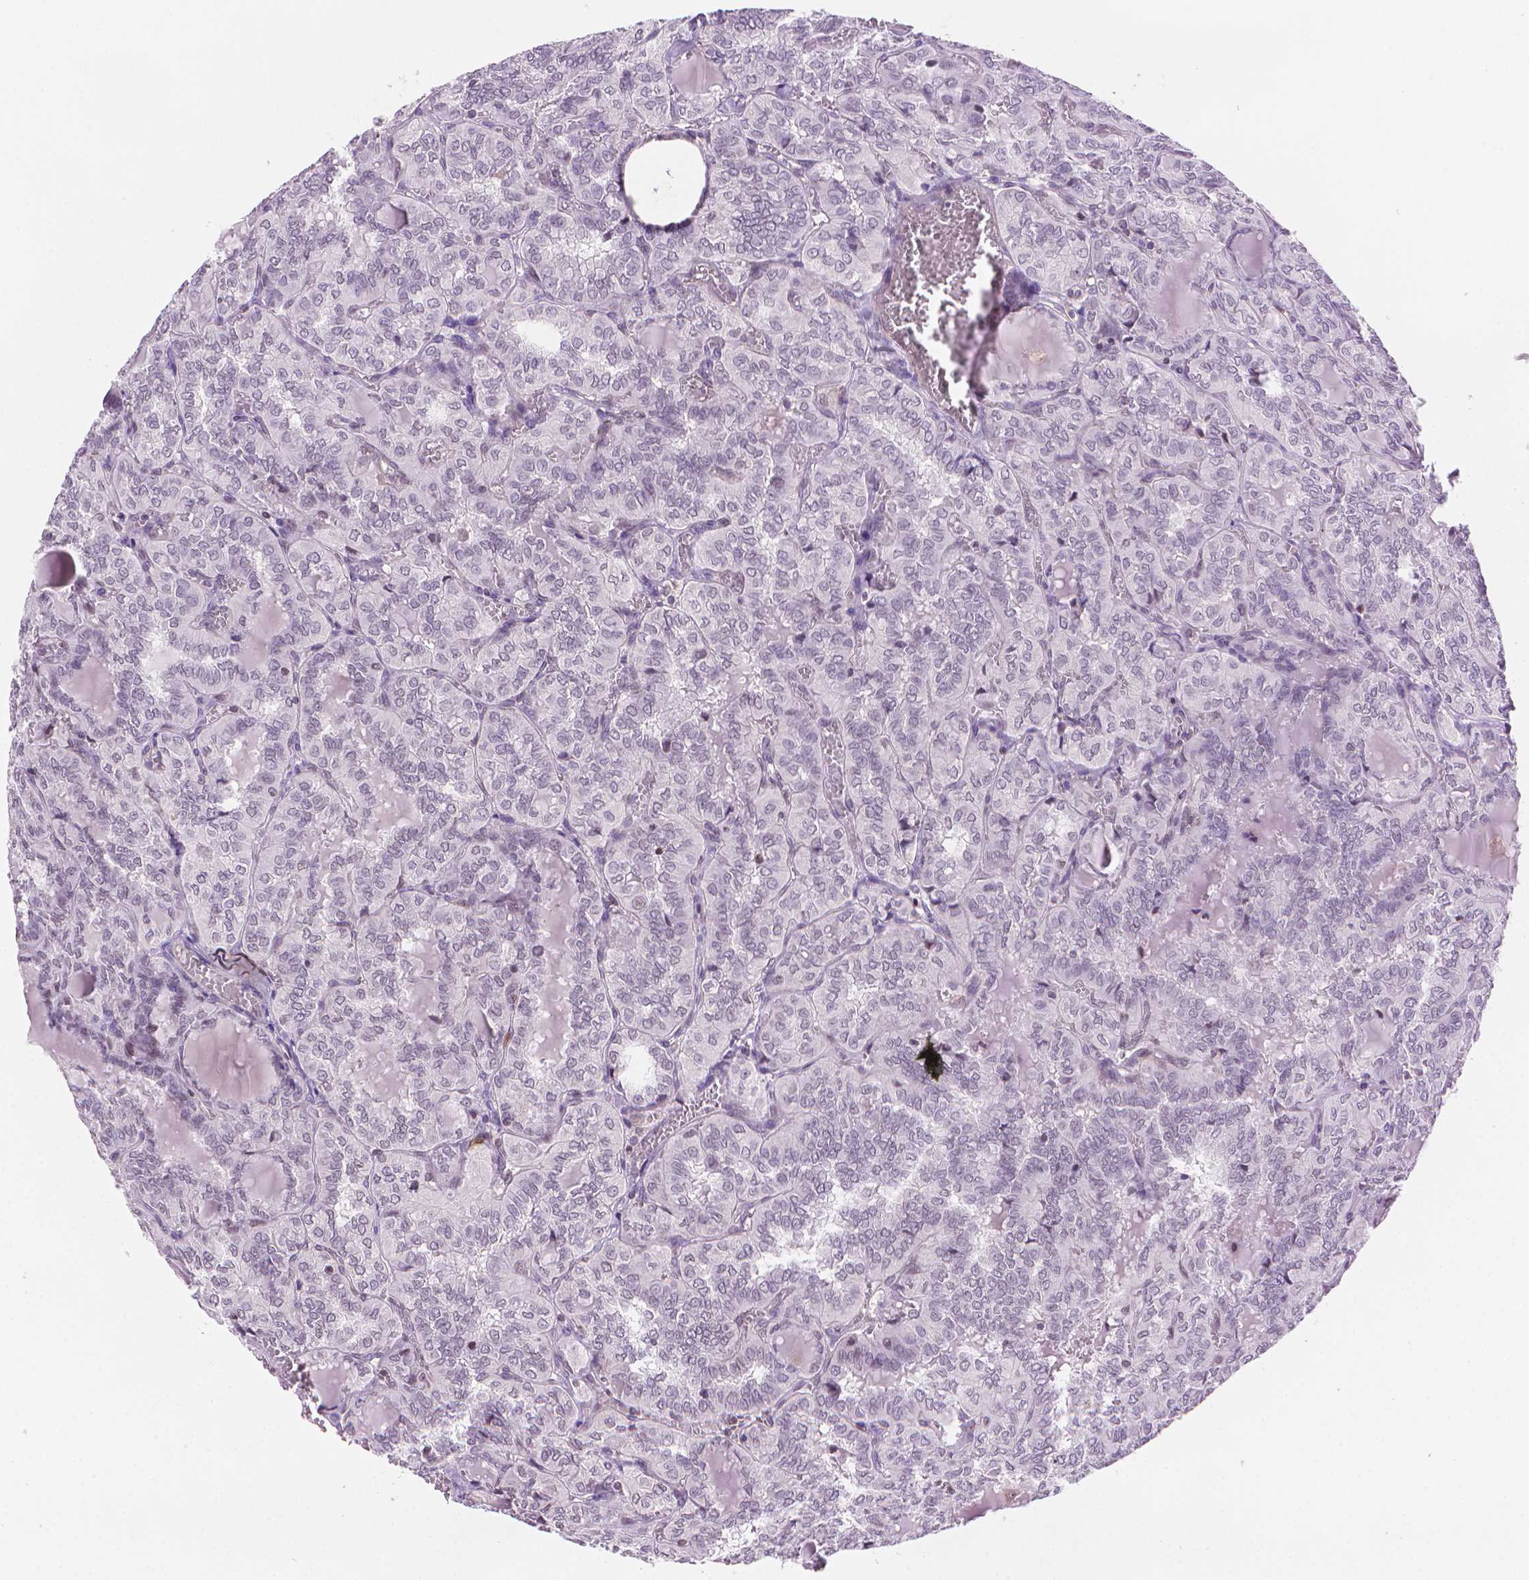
{"staining": {"intensity": "negative", "quantity": "none", "location": "none"}, "tissue": "thyroid cancer", "cell_type": "Tumor cells", "image_type": "cancer", "snomed": [{"axis": "morphology", "description": "Papillary adenocarcinoma, NOS"}, {"axis": "topography", "description": "Thyroid gland"}], "caption": "High power microscopy photomicrograph of an immunohistochemistry (IHC) histopathology image of papillary adenocarcinoma (thyroid), revealing no significant positivity in tumor cells. Nuclei are stained in blue.", "gene": "TMEM184A", "patient": {"sex": "female", "age": 41}}